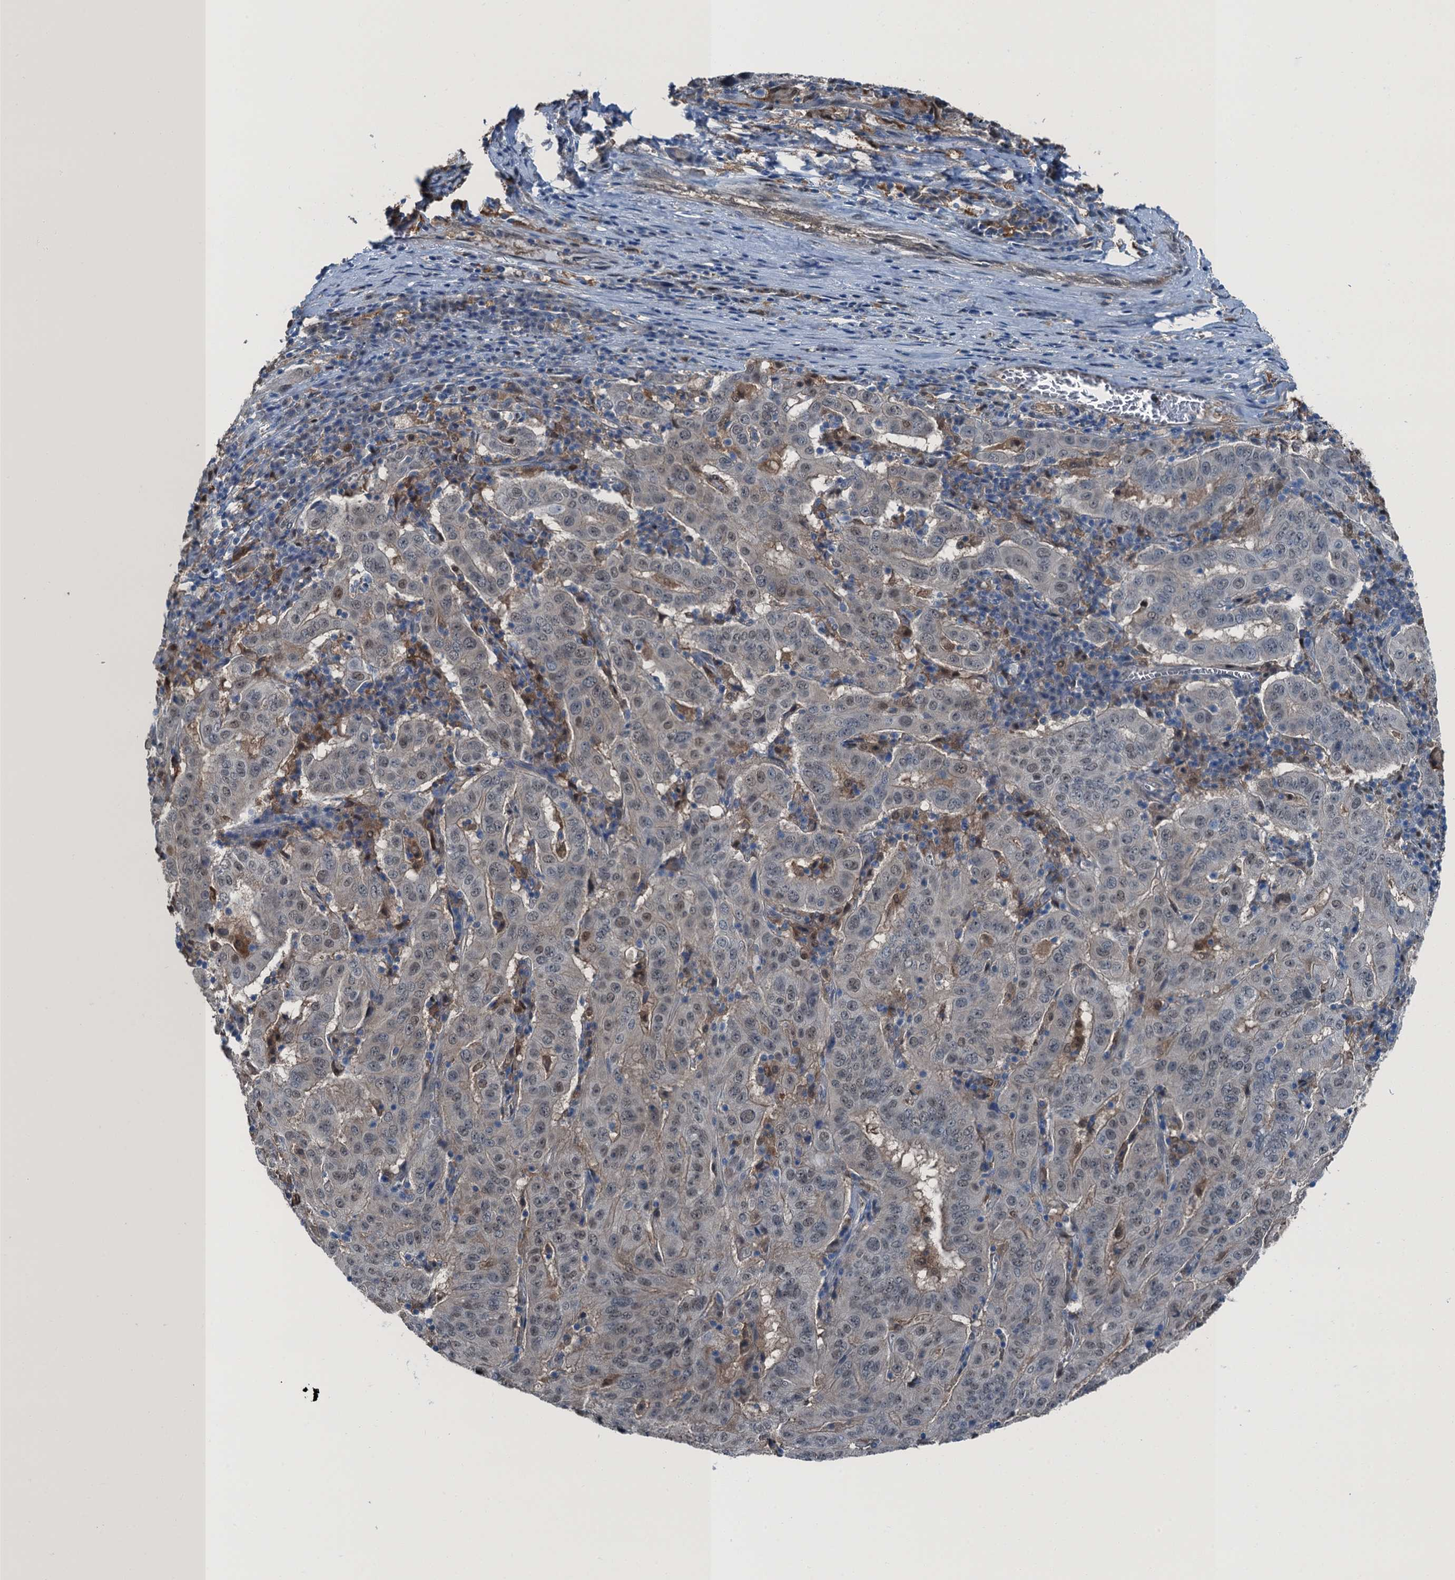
{"staining": {"intensity": "negative", "quantity": "none", "location": "none"}, "tissue": "pancreatic cancer", "cell_type": "Tumor cells", "image_type": "cancer", "snomed": [{"axis": "morphology", "description": "Adenocarcinoma, NOS"}, {"axis": "topography", "description": "Pancreas"}], "caption": "This is an IHC histopathology image of human pancreatic cancer. There is no expression in tumor cells.", "gene": "RNH1", "patient": {"sex": "male", "age": 63}}